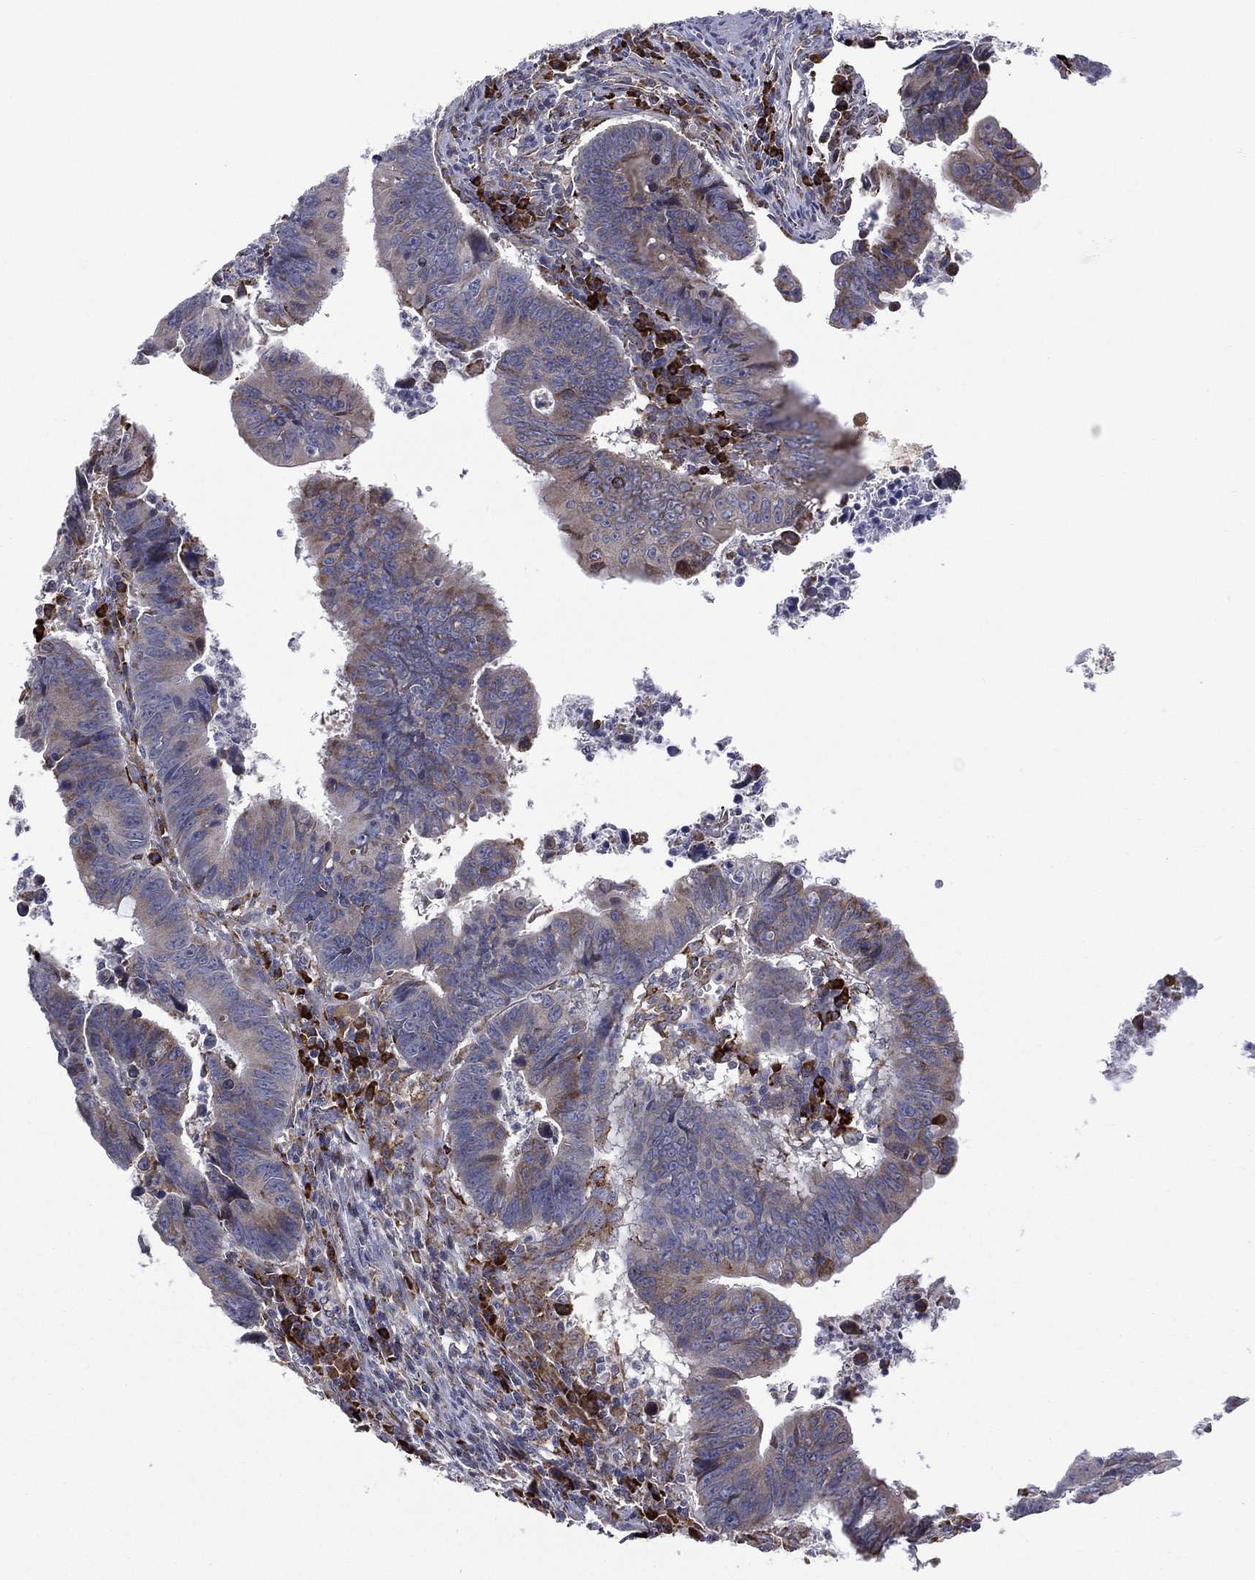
{"staining": {"intensity": "moderate", "quantity": "<25%", "location": "cytoplasmic/membranous"}, "tissue": "colorectal cancer", "cell_type": "Tumor cells", "image_type": "cancer", "snomed": [{"axis": "morphology", "description": "Adenocarcinoma, NOS"}, {"axis": "topography", "description": "Colon"}], "caption": "This is a photomicrograph of immunohistochemistry staining of adenocarcinoma (colorectal), which shows moderate positivity in the cytoplasmic/membranous of tumor cells.", "gene": "C20orf96", "patient": {"sex": "female", "age": 87}}